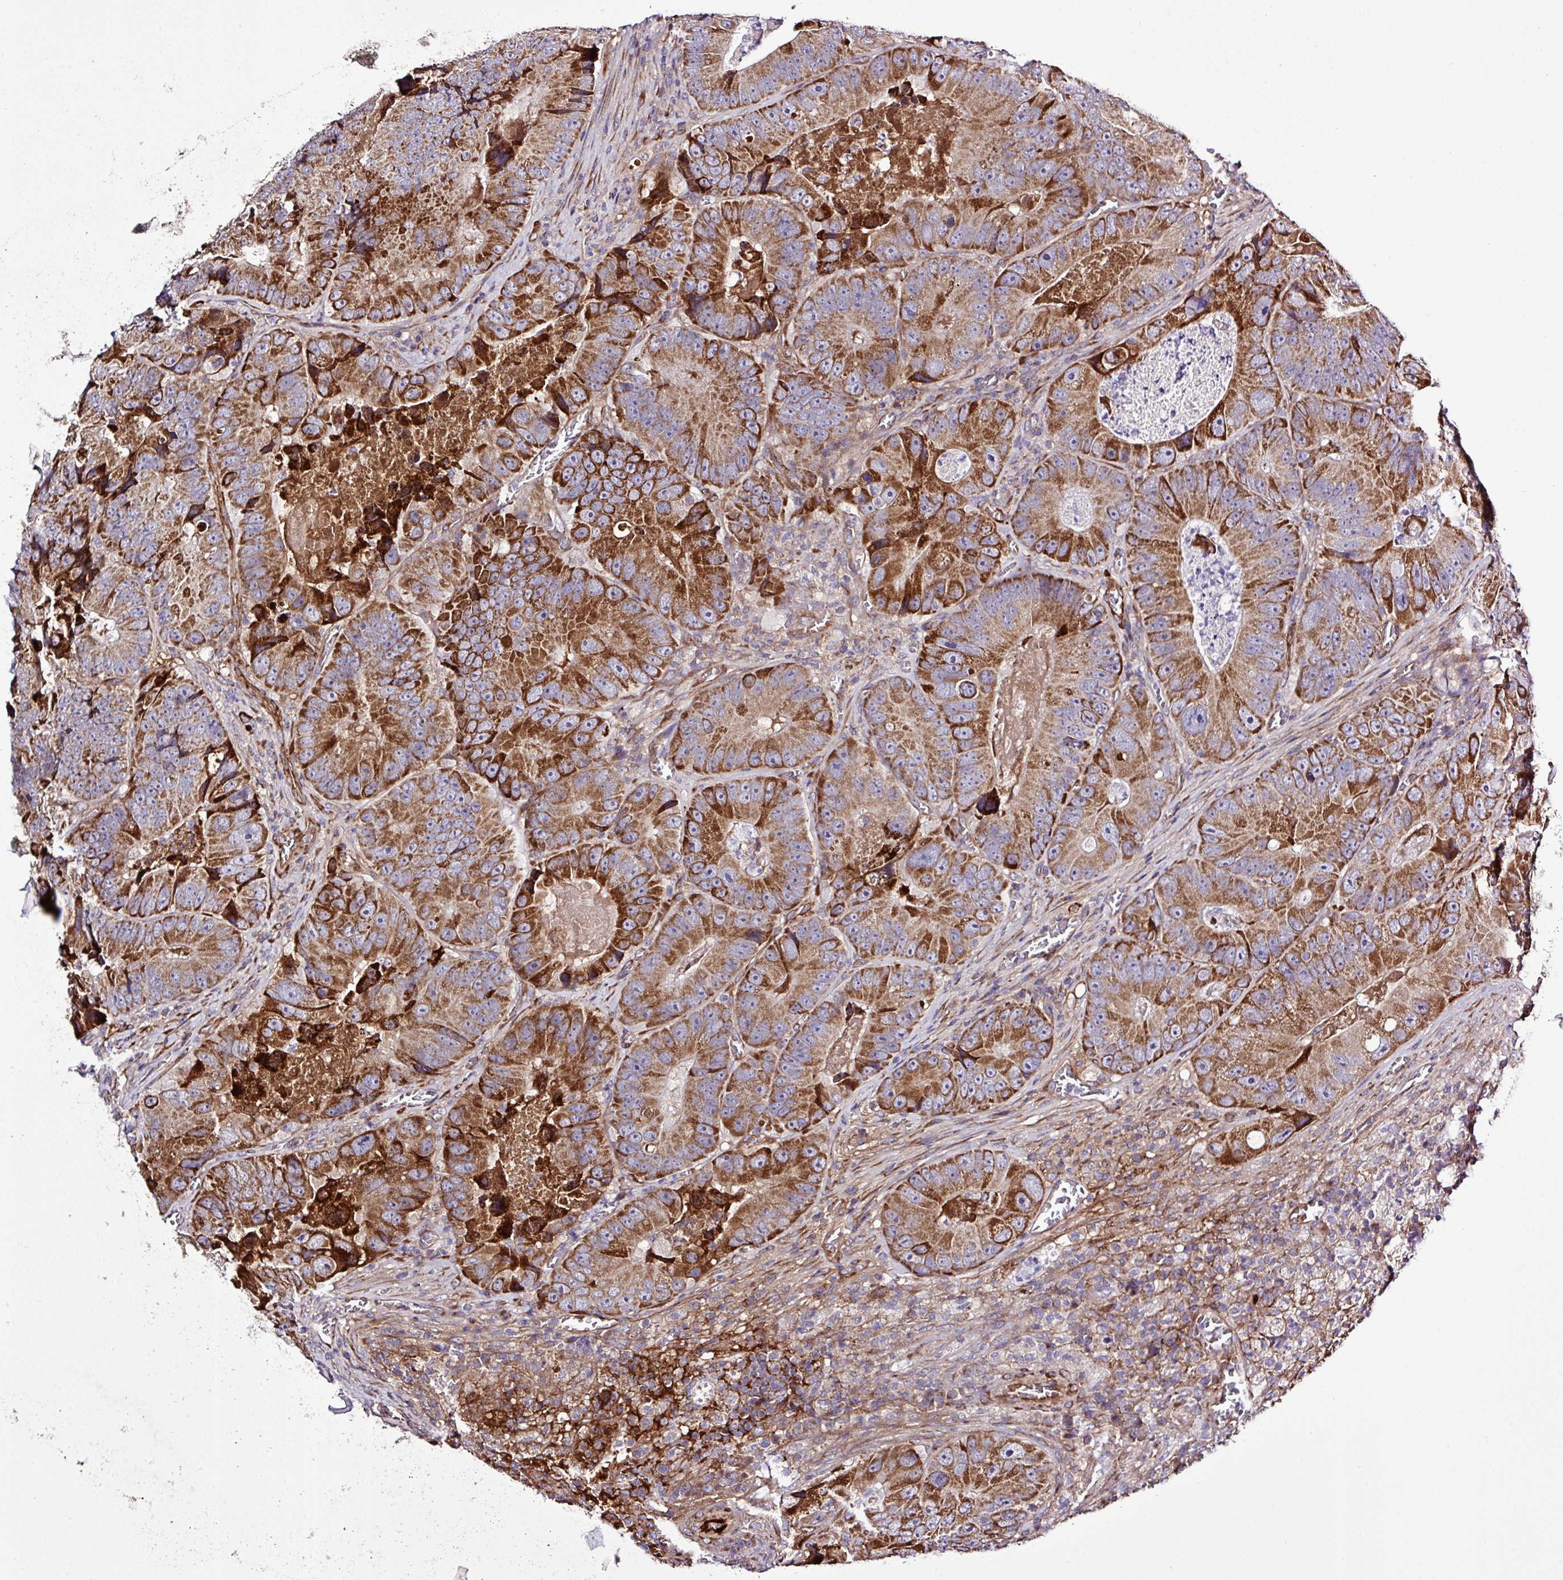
{"staining": {"intensity": "strong", "quantity": ">75%", "location": "cytoplasmic/membranous"}, "tissue": "colorectal cancer", "cell_type": "Tumor cells", "image_type": "cancer", "snomed": [{"axis": "morphology", "description": "Adenocarcinoma, NOS"}, {"axis": "topography", "description": "Colon"}], "caption": "Protein expression analysis of human adenocarcinoma (colorectal) reveals strong cytoplasmic/membranous expression in approximately >75% of tumor cells.", "gene": "CWH43", "patient": {"sex": "female", "age": 86}}